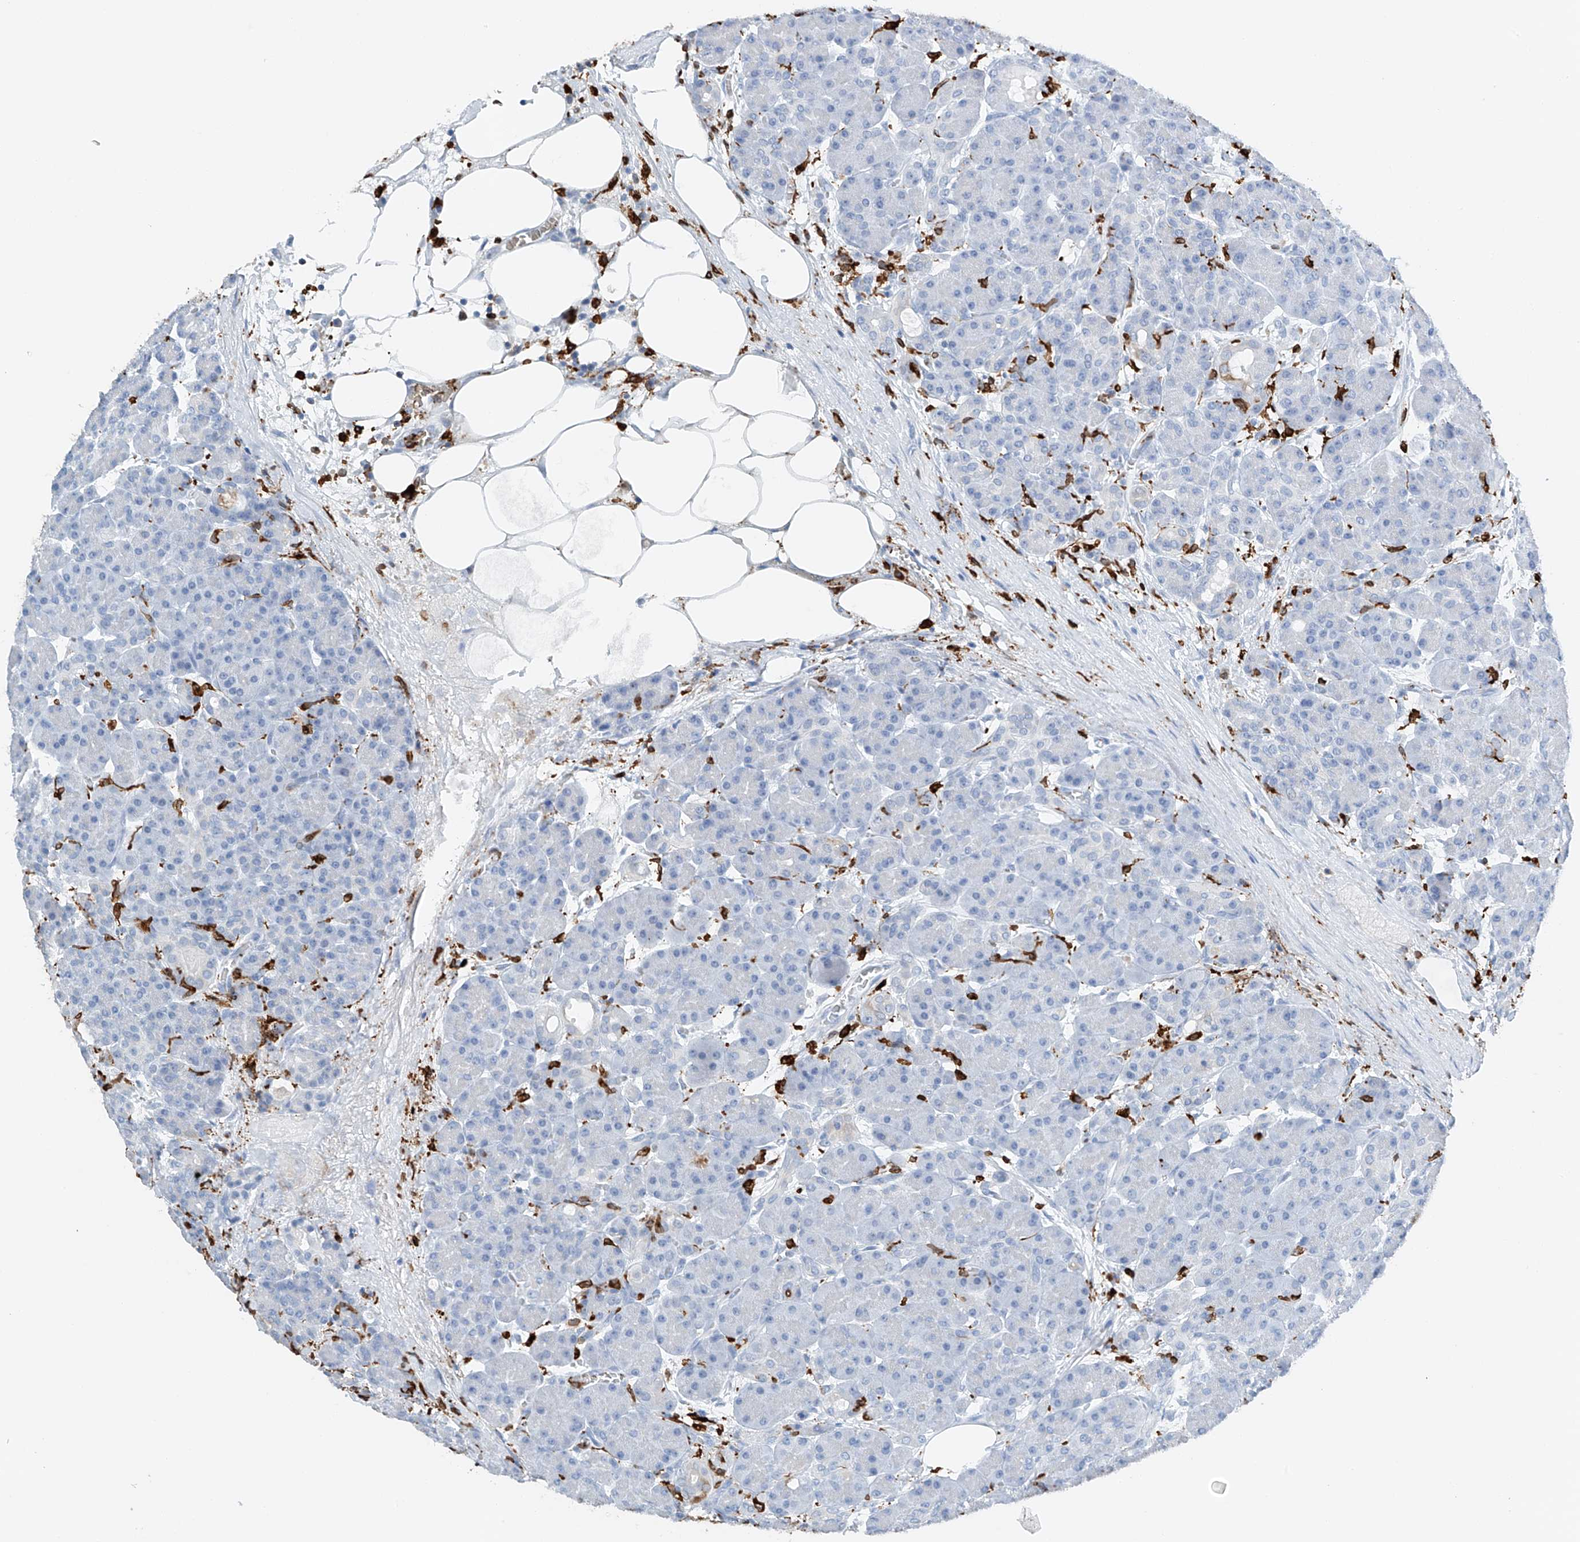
{"staining": {"intensity": "negative", "quantity": "none", "location": "none"}, "tissue": "pancreas", "cell_type": "Exocrine glandular cells", "image_type": "normal", "snomed": [{"axis": "morphology", "description": "Normal tissue, NOS"}, {"axis": "topography", "description": "Pancreas"}], "caption": "High magnification brightfield microscopy of benign pancreas stained with DAB (brown) and counterstained with hematoxylin (blue): exocrine glandular cells show no significant staining. (DAB (3,3'-diaminobenzidine) immunohistochemistry (IHC) visualized using brightfield microscopy, high magnification).", "gene": "TBXAS1", "patient": {"sex": "male", "age": 63}}